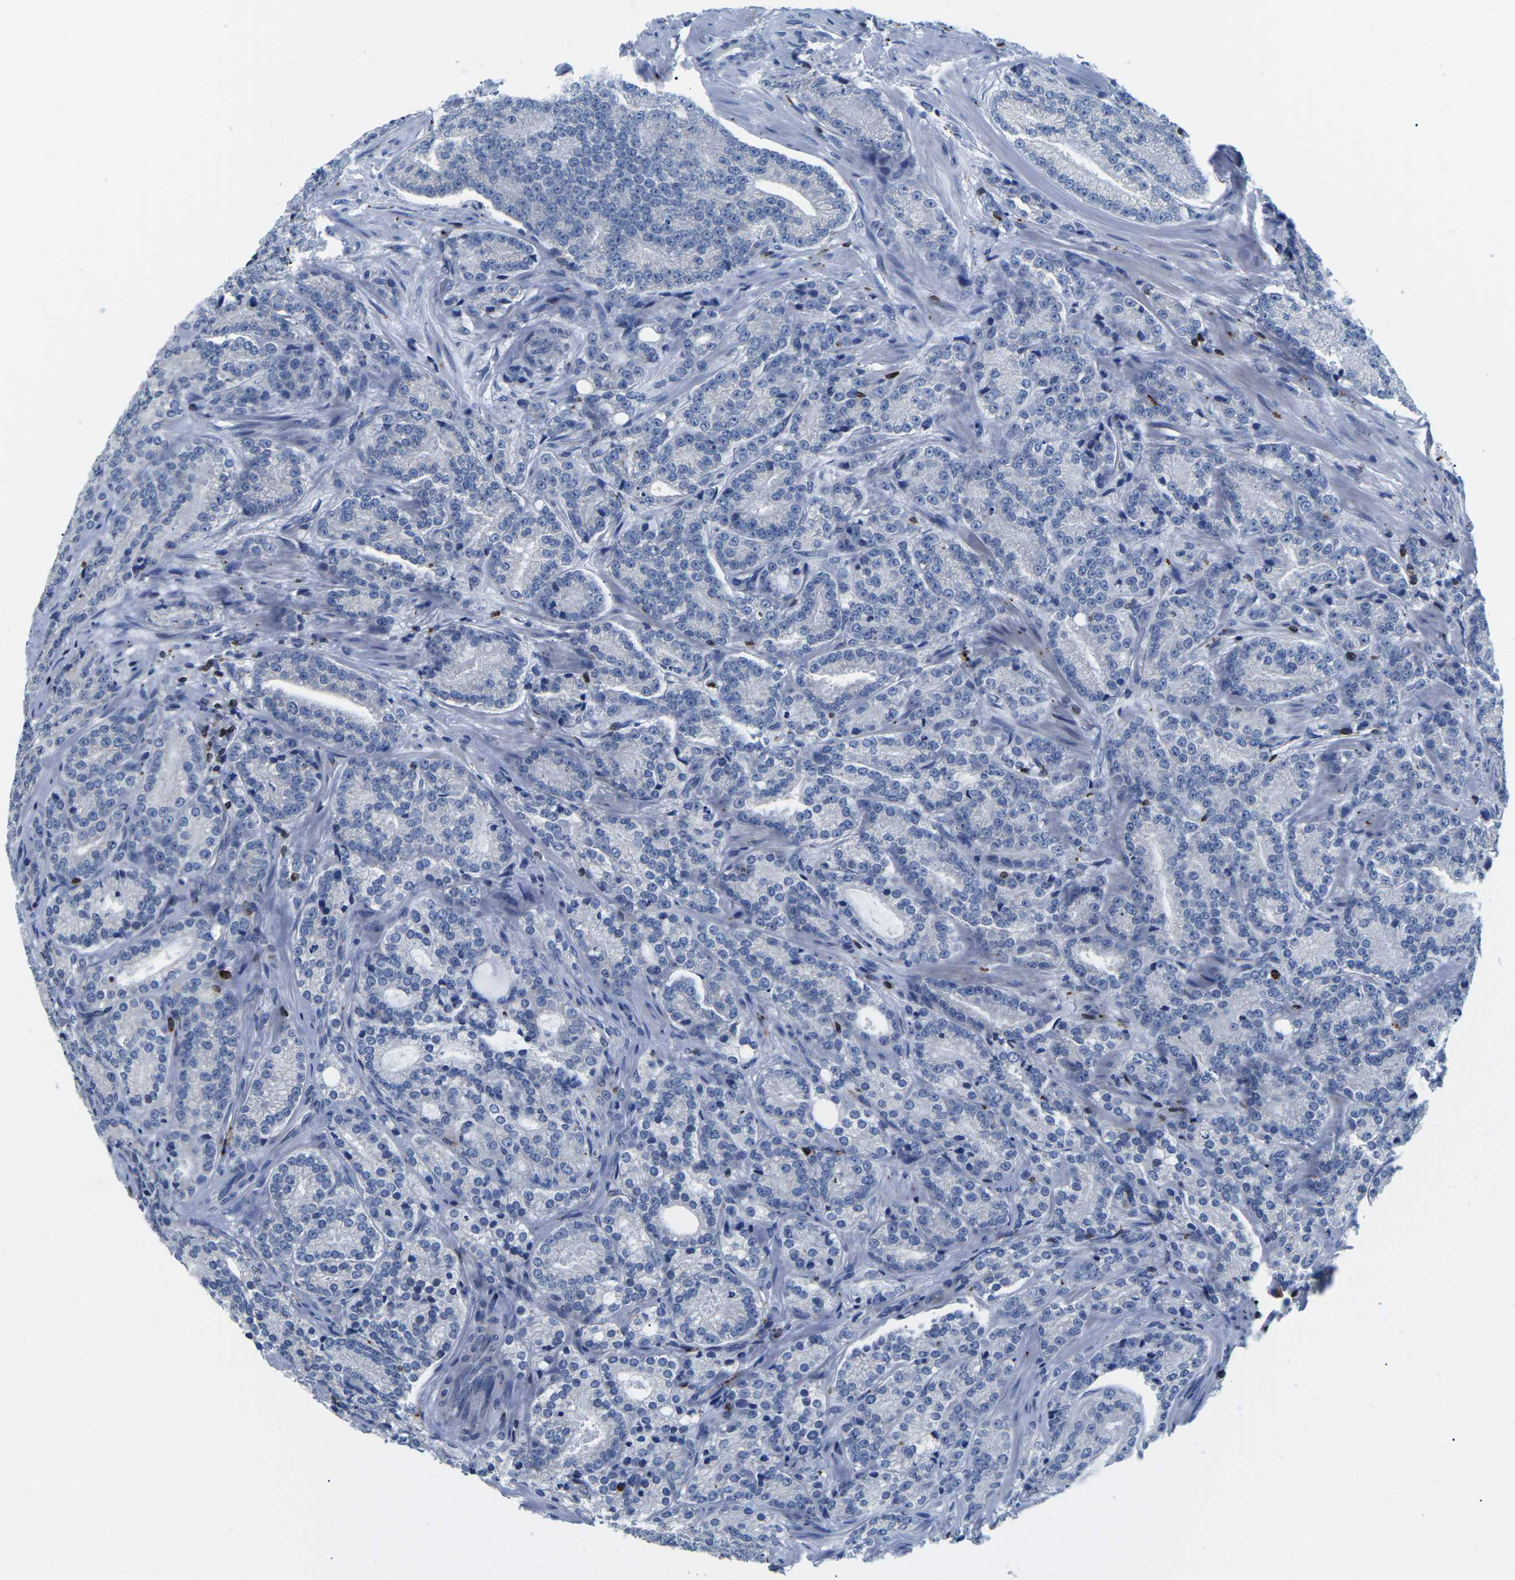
{"staining": {"intensity": "negative", "quantity": "none", "location": "none"}, "tissue": "prostate cancer", "cell_type": "Tumor cells", "image_type": "cancer", "snomed": [{"axis": "morphology", "description": "Adenocarcinoma, High grade"}, {"axis": "topography", "description": "Prostate"}], "caption": "This photomicrograph is of high-grade adenocarcinoma (prostate) stained with IHC to label a protein in brown with the nuclei are counter-stained blue. There is no expression in tumor cells. The staining was performed using DAB to visualize the protein expression in brown, while the nuclei were stained in blue with hematoxylin (Magnification: 20x).", "gene": "CTSW", "patient": {"sex": "male", "age": 61}}